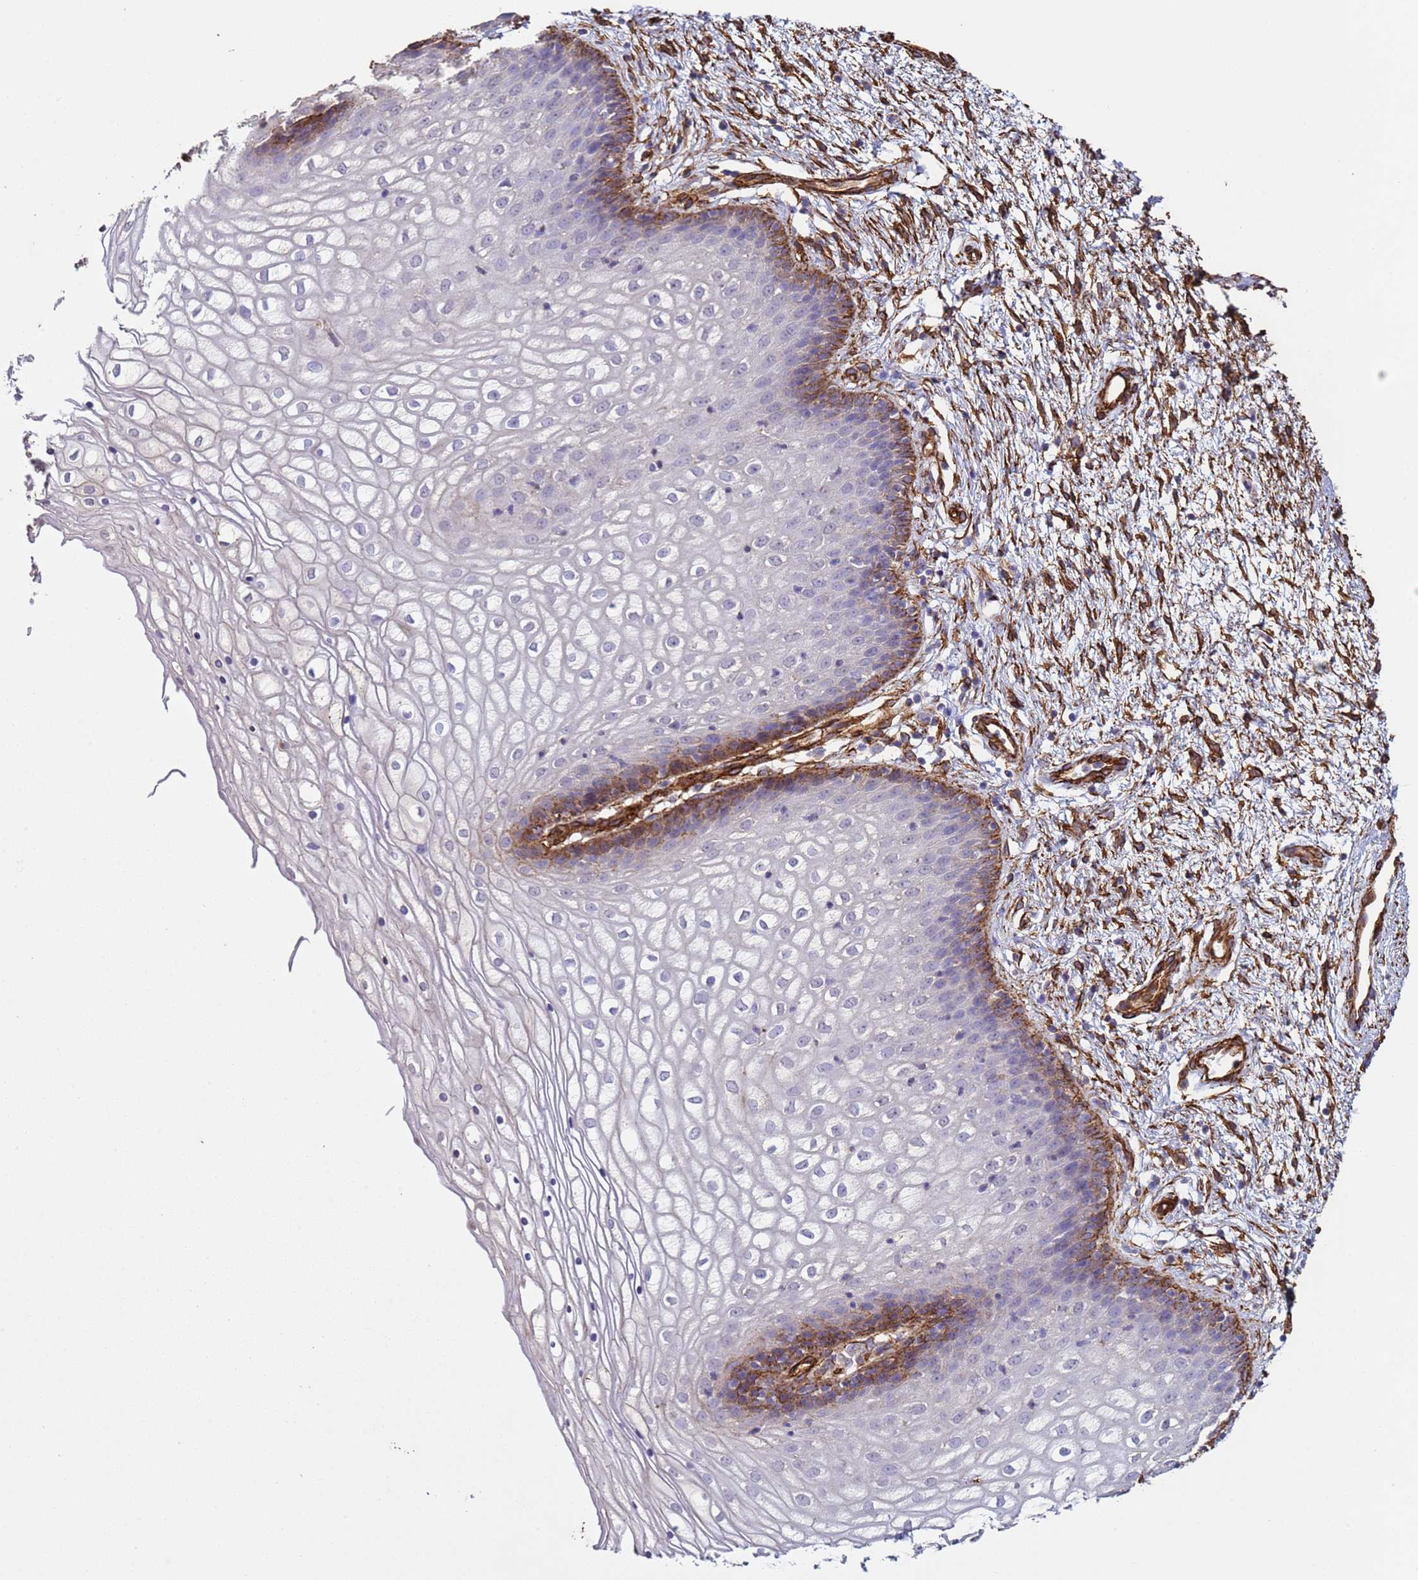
{"staining": {"intensity": "strong", "quantity": "25%-75%", "location": "cytoplasmic/membranous"}, "tissue": "vagina", "cell_type": "Squamous epithelial cells", "image_type": "normal", "snomed": [{"axis": "morphology", "description": "Normal tissue, NOS"}, {"axis": "topography", "description": "Vagina"}], "caption": "Human vagina stained with a brown dye exhibits strong cytoplasmic/membranous positive staining in approximately 25%-75% of squamous epithelial cells.", "gene": "GASK1A", "patient": {"sex": "female", "age": 34}}